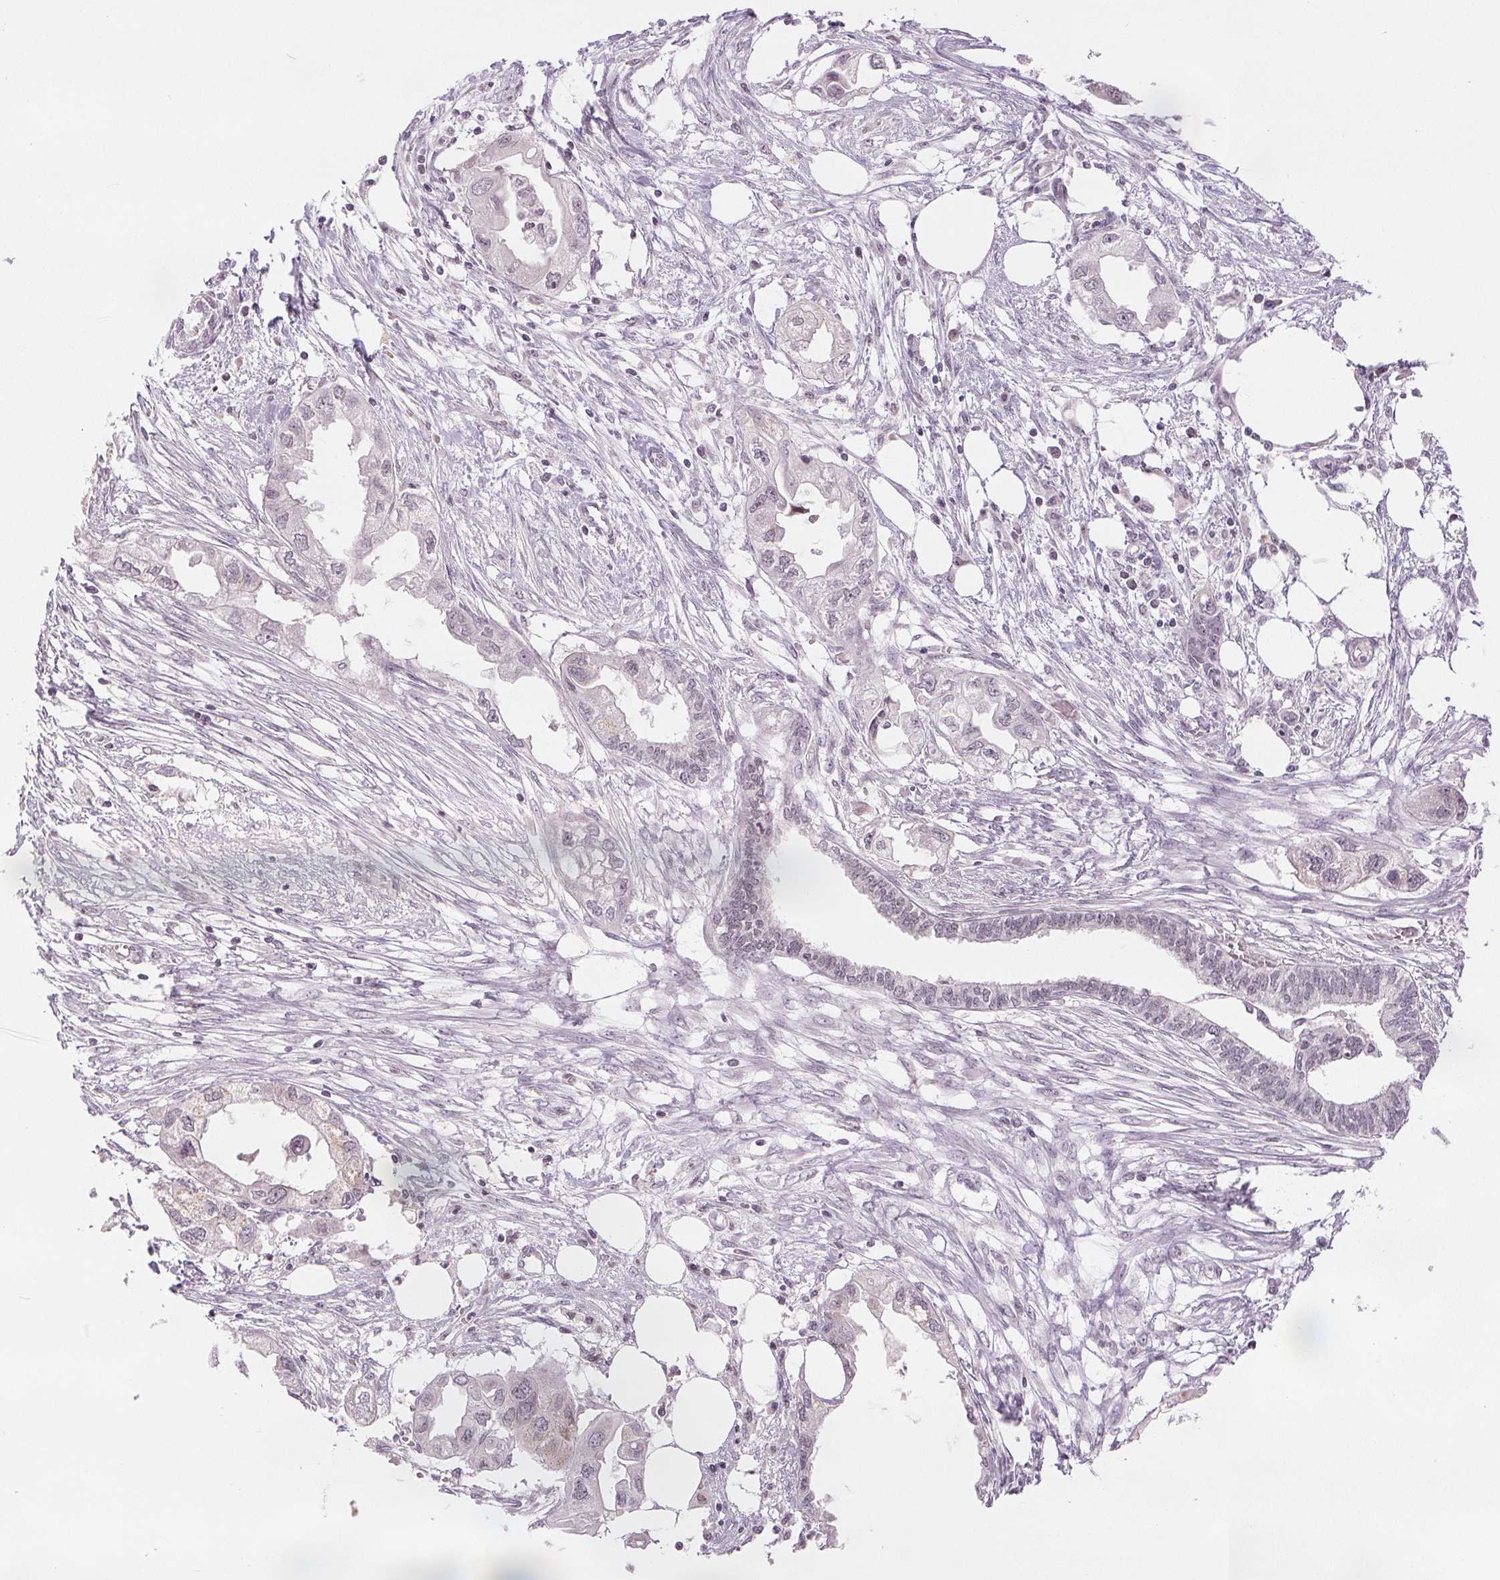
{"staining": {"intensity": "negative", "quantity": "none", "location": "none"}, "tissue": "endometrial cancer", "cell_type": "Tumor cells", "image_type": "cancer", "snomed": [{"axis": "morphology", "description": "Adenocarcinoma, NOS"}, {"axis": "morphology", "description": "Adenocarcinoma, metastatic, NOS"}, {"axis": "topography", "description": "Adipose tissue"}, {"axis": "topography", "description": "Endometrium"}], "caption": "Endometrial cancer (metastatic adenocarcinoma) was stained to show a protein in brown. There is no significant staining in tumor cells. (DAB immunohistochemistry (IHC), high magnification).", "gene": "DEK", "patient": {"sex": "female", "age": 67}}